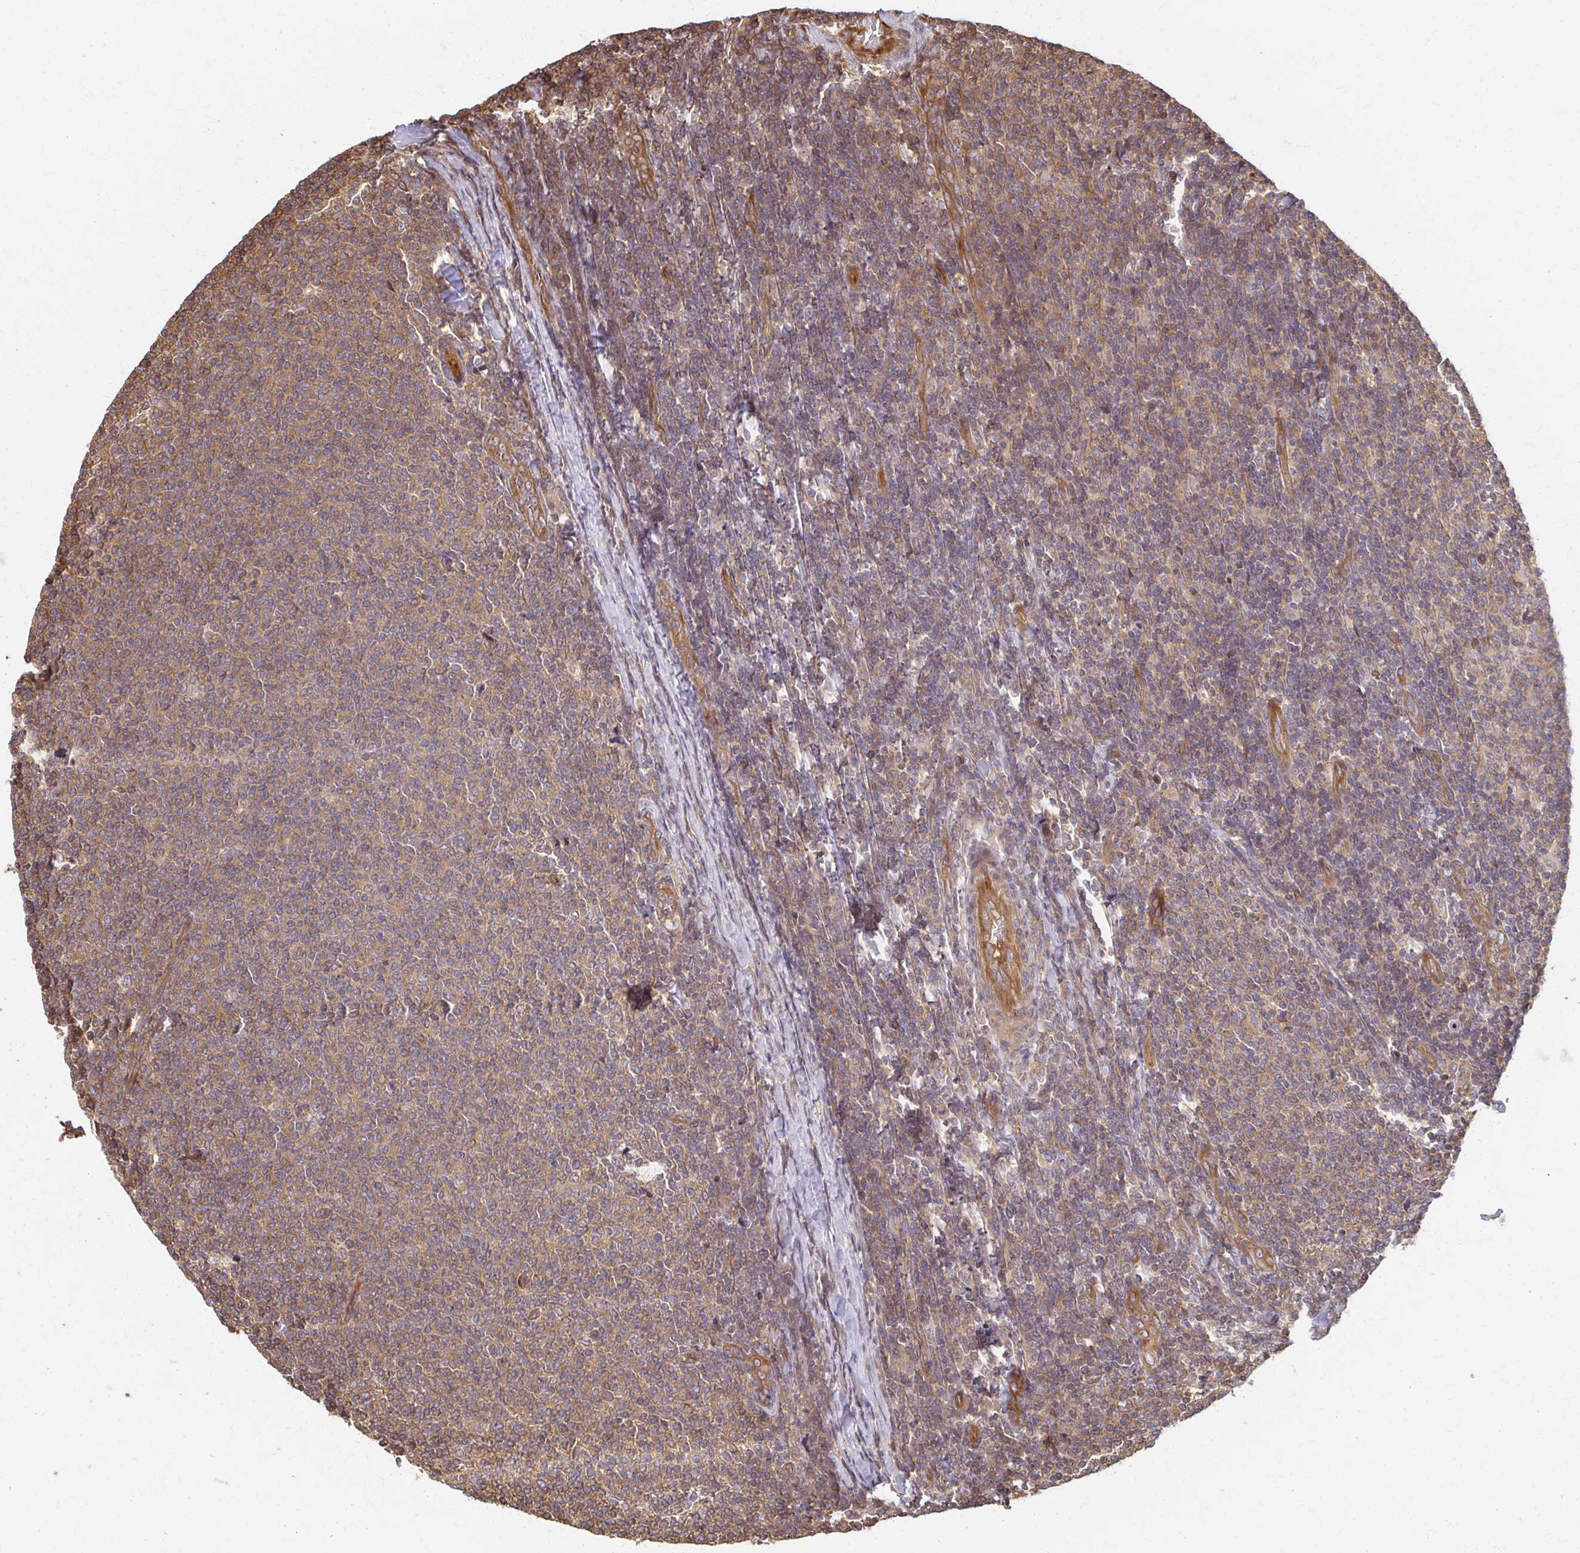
{"staining": {"intensity": "moderate", "quantity": ">75%", "location": "cytoplasmic/membranous"}, "tissue": "lymphoma", "cell_type": "Tumor cells", "image_type": "cancer", "snomed": [{"axis": "morphology", "description": "Malignant lymphoma, non-Hodgkin's type, Low grade"}, {"axis": "topography", "description": "Lymph node"}], "caption": "Tumor cells display moderate cytoplasmic/membranous expression in approximately >75% of cells in low-grade malignant lymphoma, non-Hodgkin's type.", "gene": "ARHGAP35", "patient": {"sex": "male", "age": 52}}